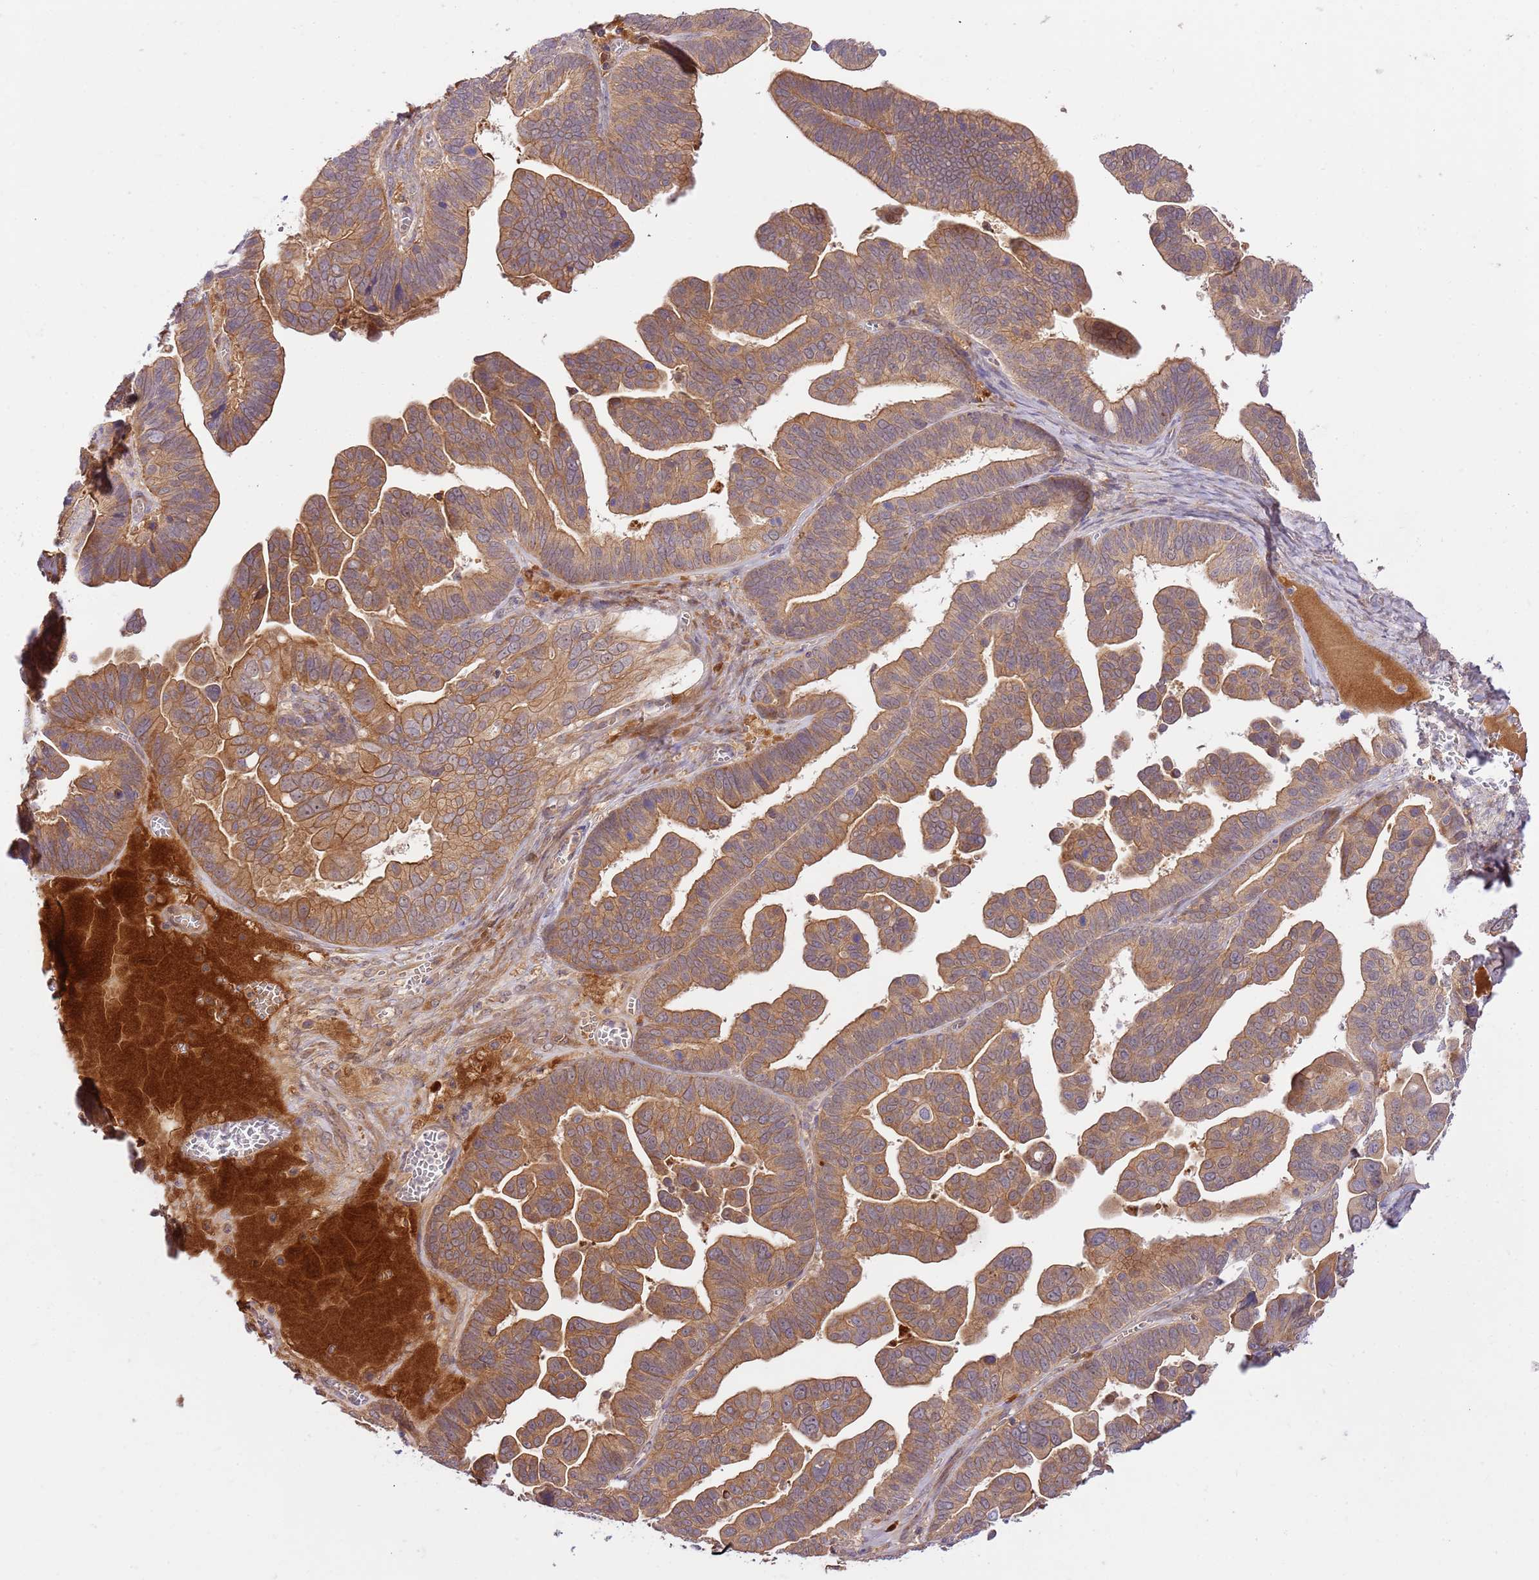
{"staining": {"intensity": "moderate", "quantity": ">75%", "location": "cytoplasmic/membranous"}, "tissue": "ovarian cancer", "cell_type": "Tumor cells", "image_type": "cancer", "snomed": [{"axis": "morphology", "description": "Cystadenocarcinoma, serous, NOS"}, {"axis": "topography", "description": "Ovary"}], "caption": "Protein staining exhibits moderate cytoplasmic/membranous positivity in about >75% of tumor cells in ovarian cancer.", "gene": "C8G", "patient": {"sex": "female", "age": 56}}